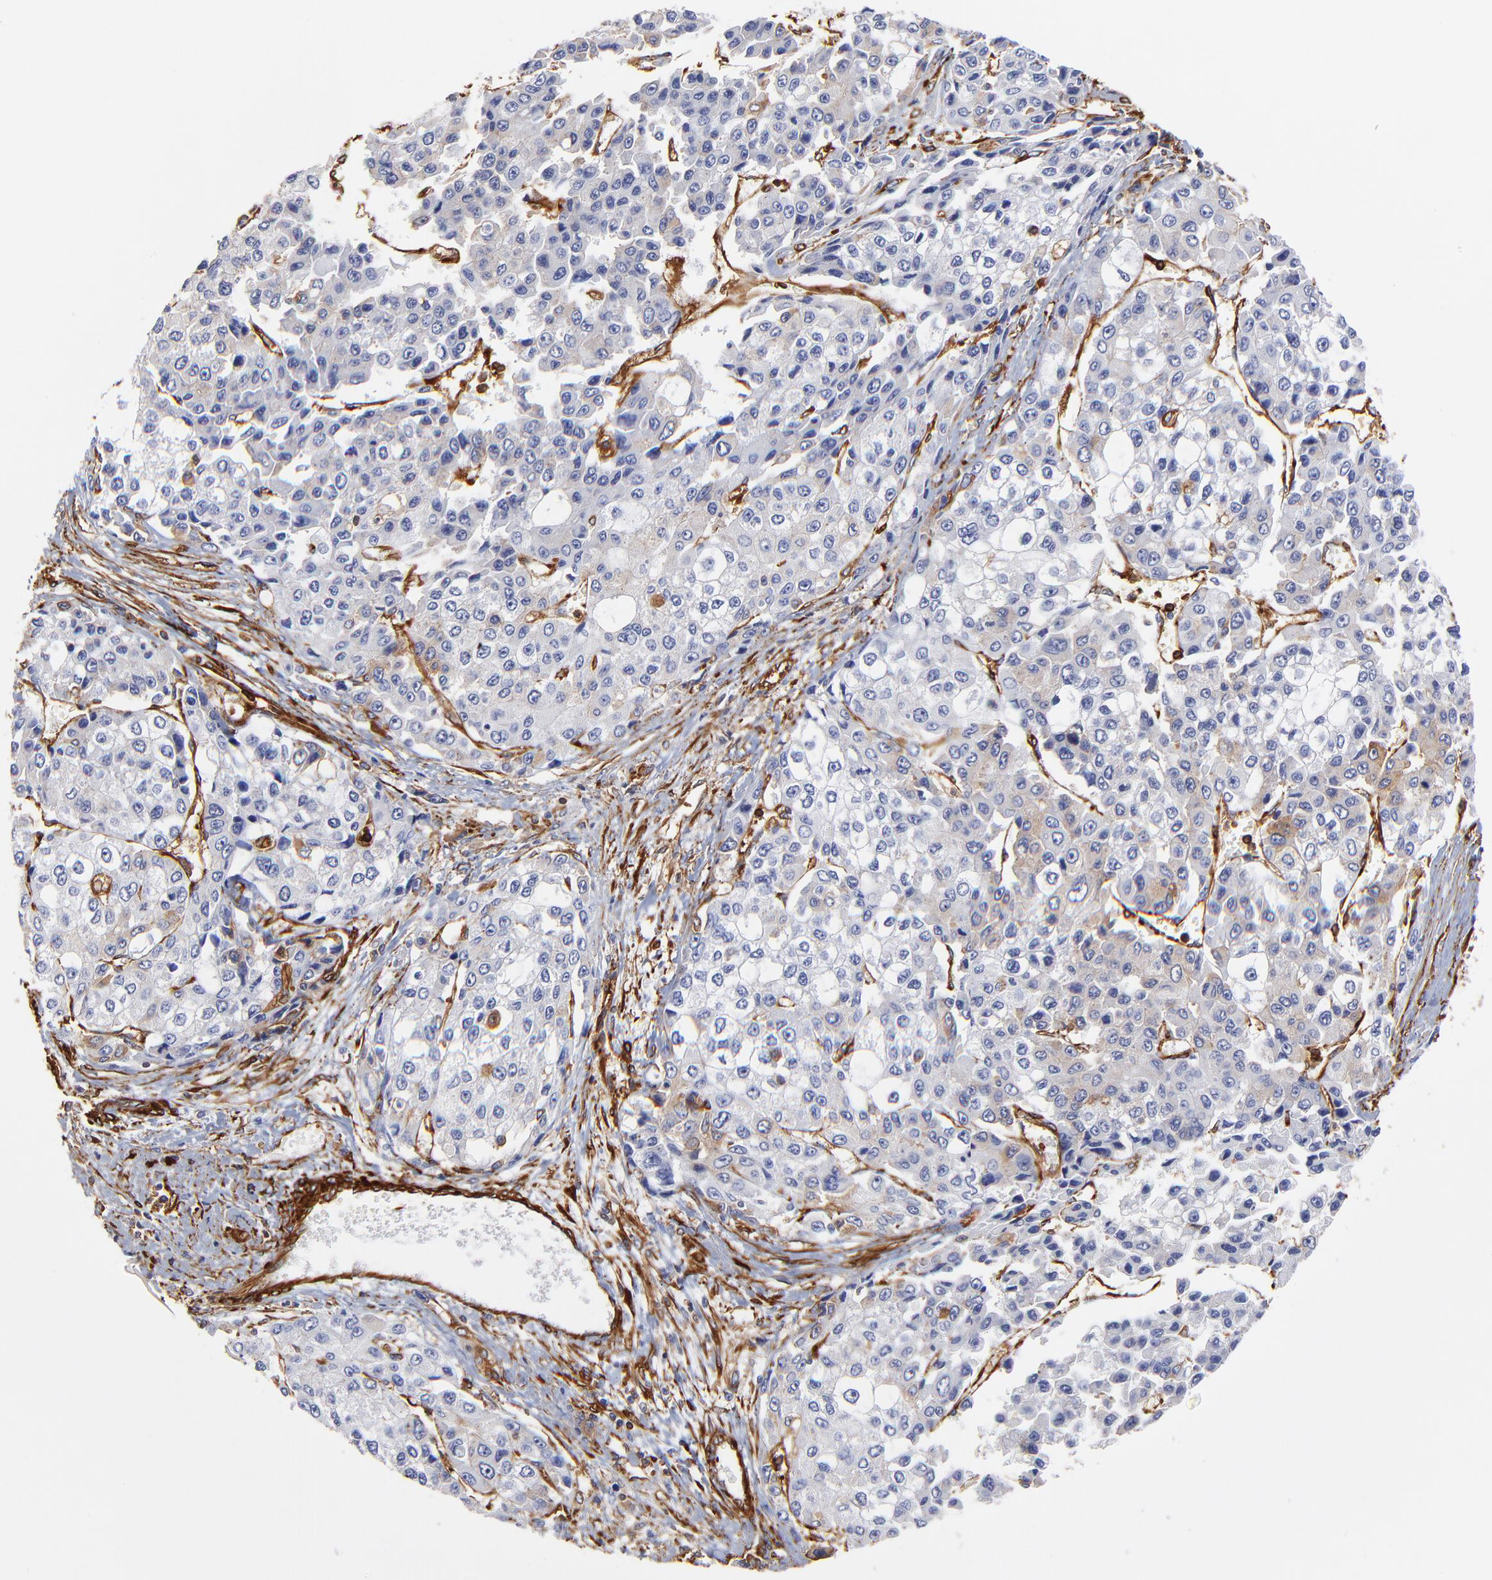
{"staining": {"intensity": "weak", "quantity": "<25%", "location": "cytoplasmic/membranous"}, "tissue": "liver cancer", "cell_type": "Tumor cells", "image_type": "cancer", "snomed": [{"axis": "morphology", "description": "Carcinoma, Hepatocellular, NOS"}, {"axis": "topography", "description": "Liver"}], "caption": "Immunohistochemistry of human liver cancer (hepatocellular carcinoma) shows no staining in tumor cells. (Brightfield microscopy of DAB immunohistochemistry (IHC) at high magnification).", "gene": "FLNA", "patient": {"sex": "female", "age": 66}}